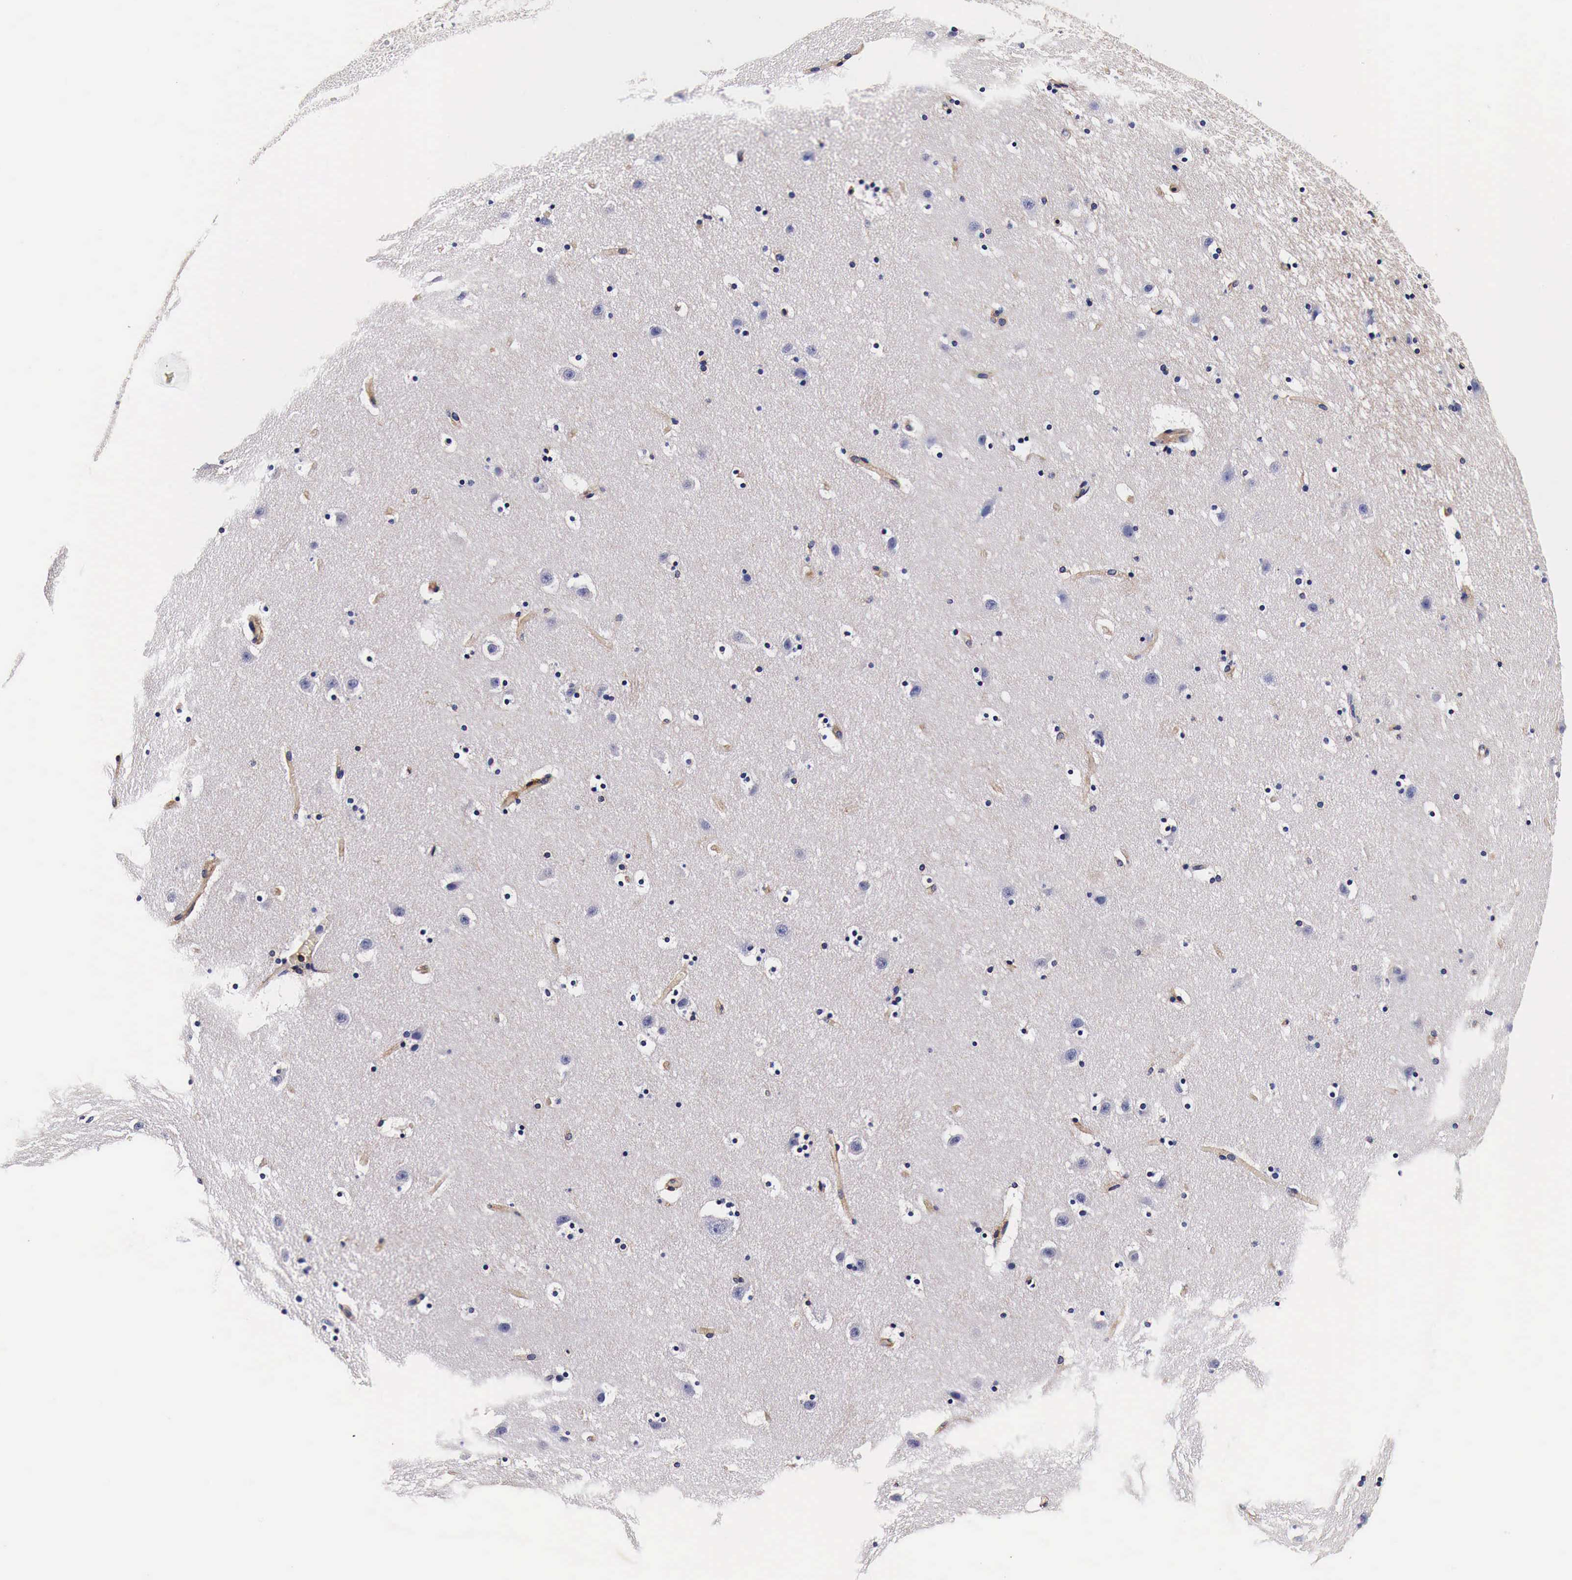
{"staining": {"intensity": "weak", "quantity": "<25%", "location": "cytoplasmic/membranous"}, "tissue": "caudate", "cell_type": "Glial cells", "image_type": "normal", "snomed": [{"axis": "morphology", "description": "Normal tissue, NOS"}, {"axis": "topography", "description": "Lateral ventricle wall"}], "caption": "Immunohistochemical staining of benign human caudate demonstrates no significant expression in glial cells. (DAB (3,3'-diaminobenzidine) immunohistochemistry (IHC) with hematoxylin counter stain).", "gene": "RP2", "patient": {"sex": "male", "age": 45}}